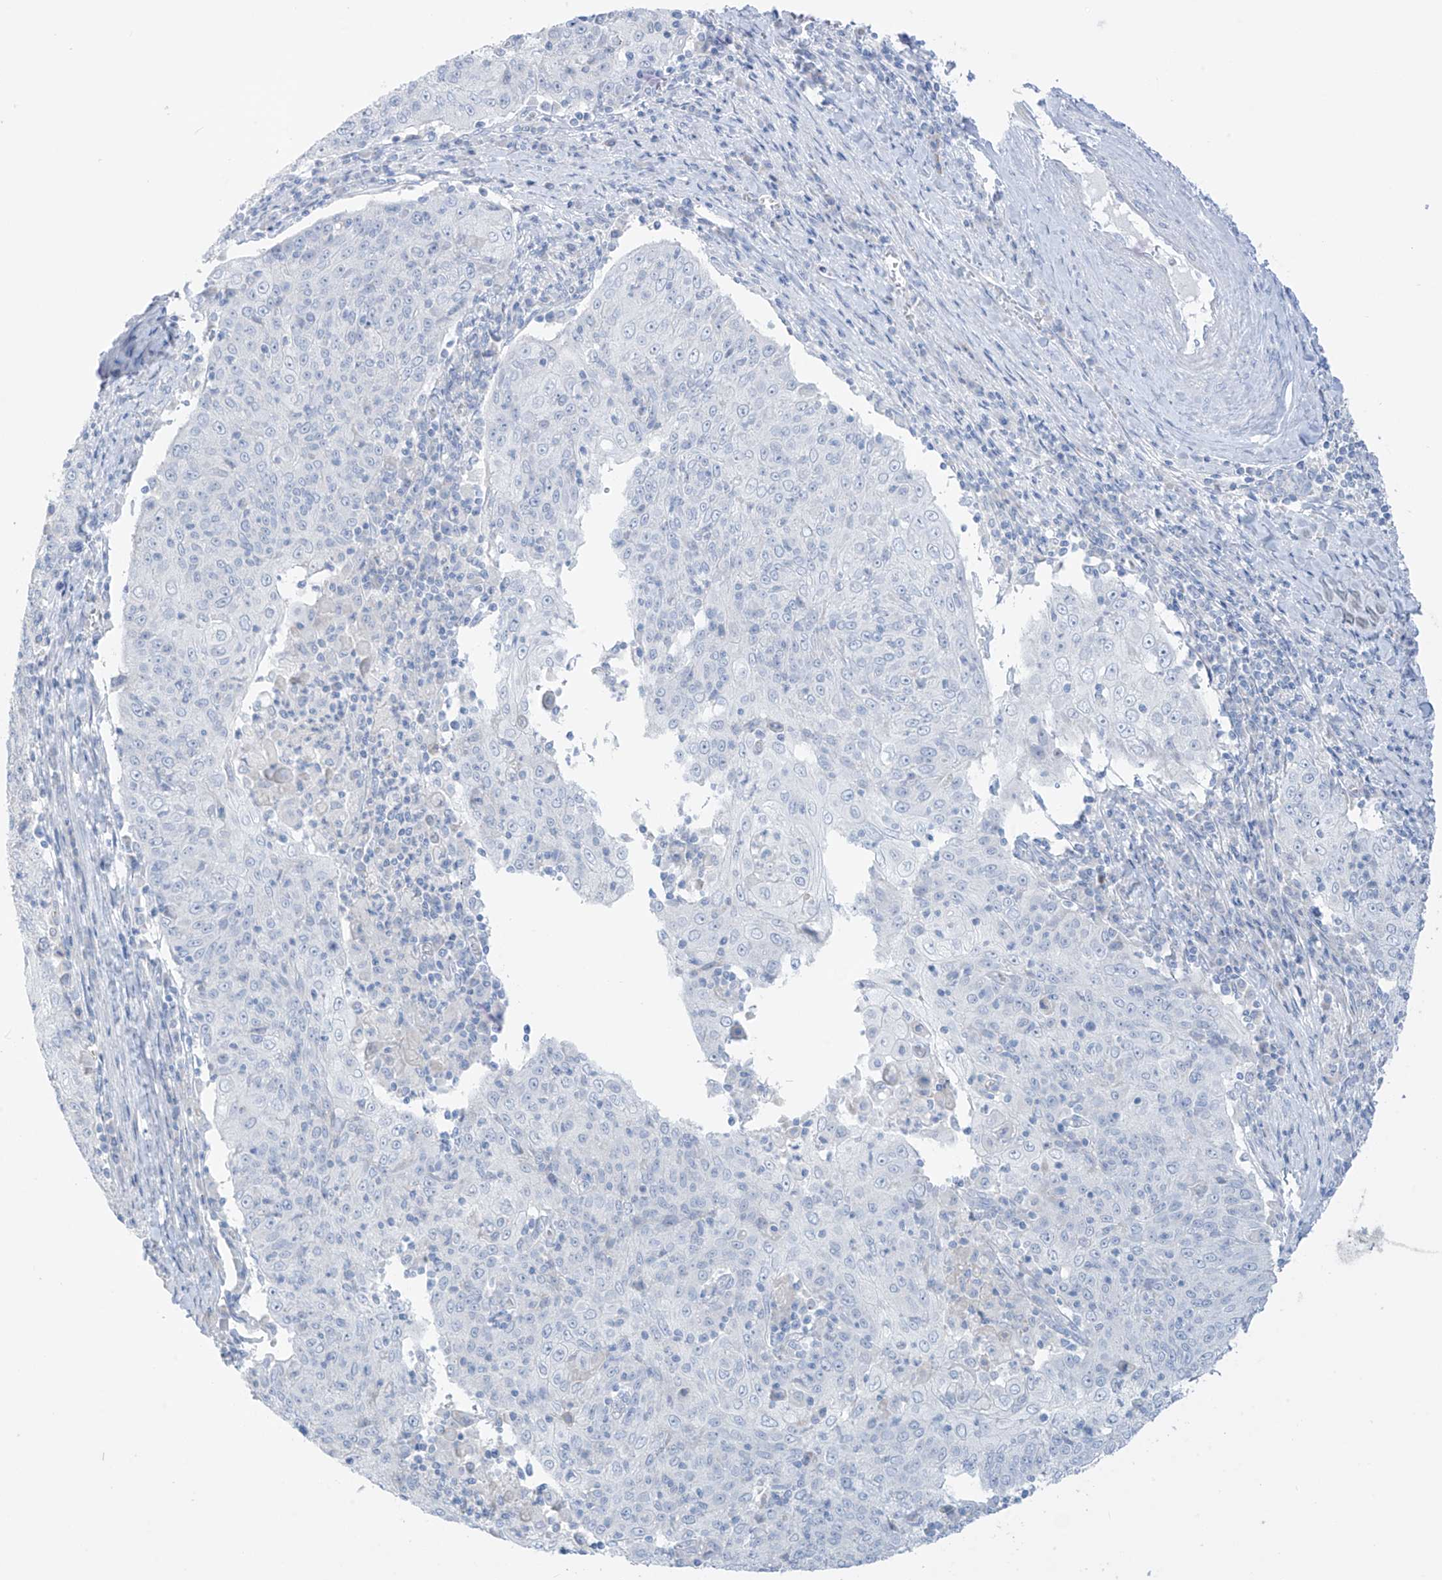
{"staining": {"intensity": "negative", "quantity": "none", "location": "none"}, "tissue": "cervical cancer", "cell_type": "Tumor cells", "image_type": "cancer", "snomed": [{"axis": "morphology", "description": "Squamous cell carcinoma, NOS"}, {"axis": "topography", "description": "Cervix"}], "caption": "Immunohistochemistry (IHC) of cervical squamous cell carcinoma reveals no expression in tumor cells.", "gene": "ASPRV1", "patient": {"sex": "female", "age": 48}}